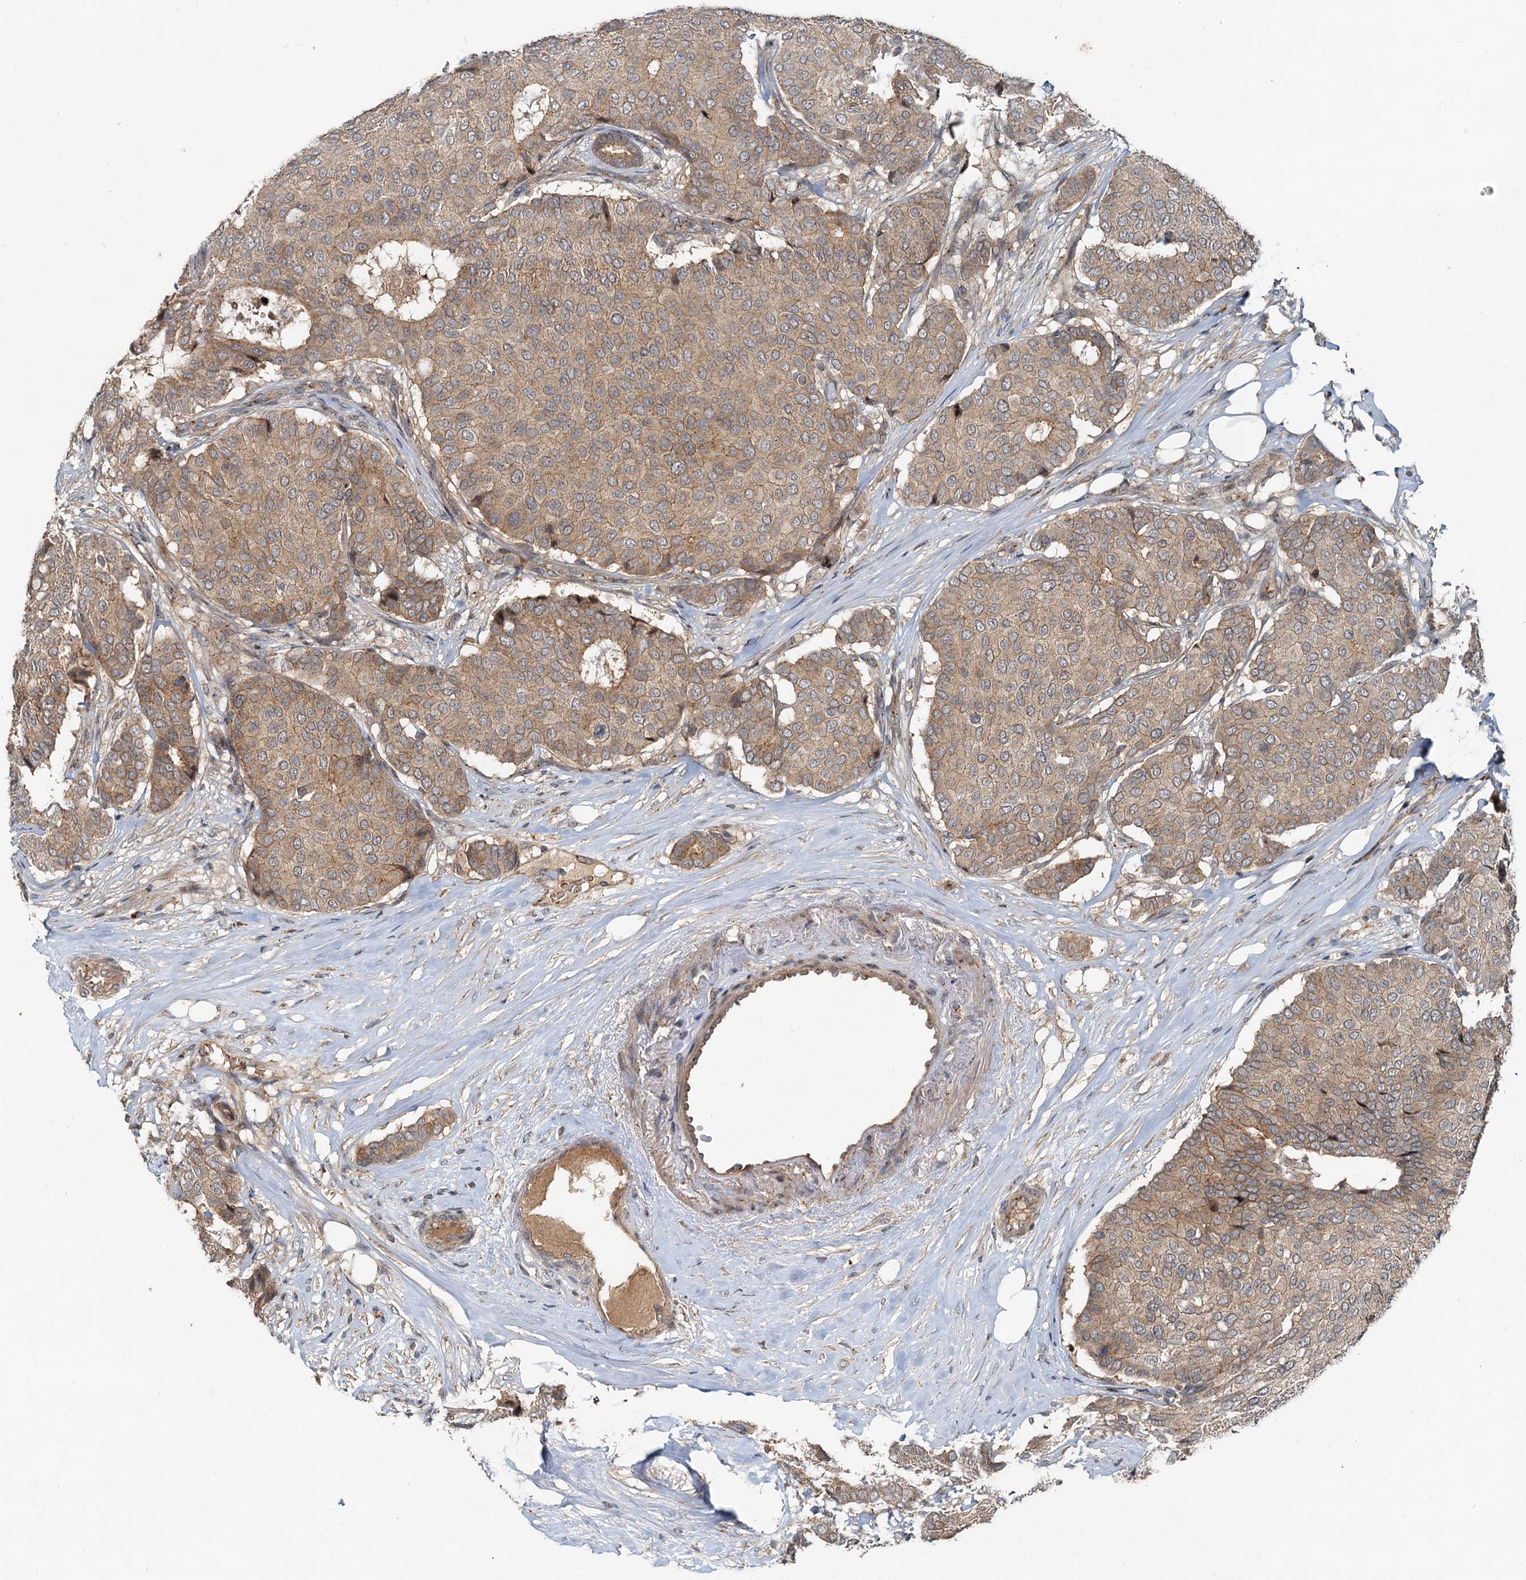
{"staining": {"intensity": "weak", "quantity": ">75%", "location": "cytoplasmic/membranous"}, "tissue": "breast cancer", "cell_type": "Tumor cells", "image_type": "cancer", "snomed": [{"axis": "morphology", "description": "Duct carcinoma"}, {"axis": "topography", "description": "Breast"}], "caption": "A high-resolution micrograph shows IHC staining of breast invasive ductal carcinoma, which displays weak cytoplasmic/membranous positivity in approximately >75% of tumor cells. (brown staining indicates protein expression, while blue staining denotes nuclei).", "gene": "CEP68", "patient": {"sex": "female", "age": 75}}